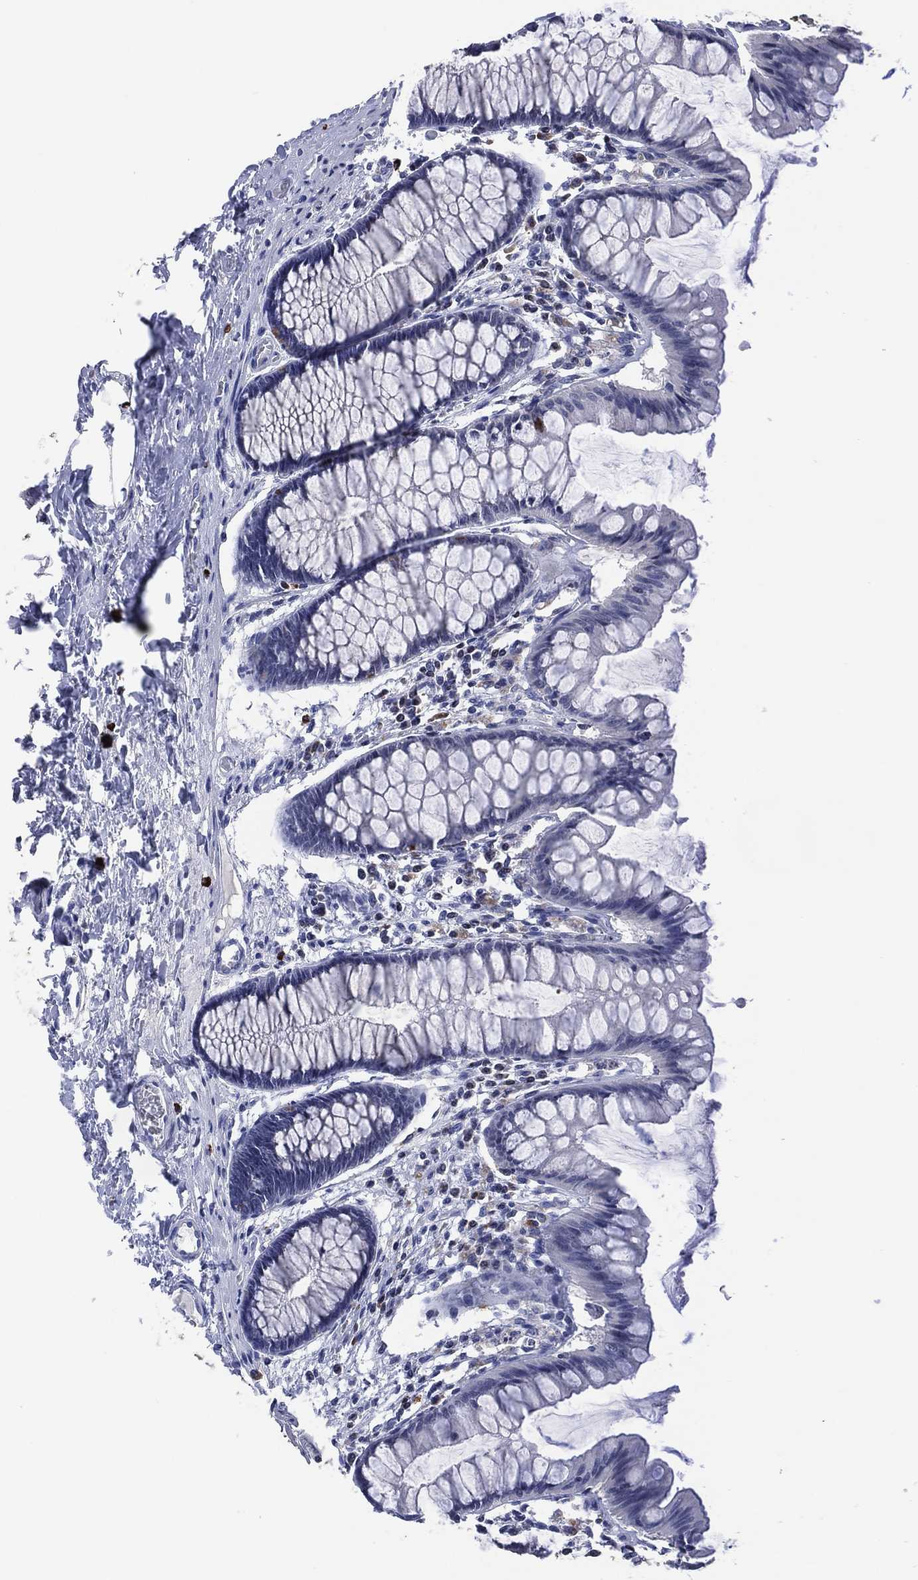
{"staining": {"intensity": "negative", "quantity": "none", "location": "none"}, "tissue": "colon", "cell_type": "Endothelial cells", "image_type": "normal", "snomed": [{"axis": "morphology", "description": "Normal tissue, NOS"}, {"axis": "topography", "description": "Colon"}], "caption": "Benign colon was stained to show a protein in brown. There is no significant staining in endothelial cells. (Brightfield microscopy of DAB immunohistochemistry (IHC) at high magnification).", "gene": "USP26", "patient": {"sex": "female", "age": 65}}